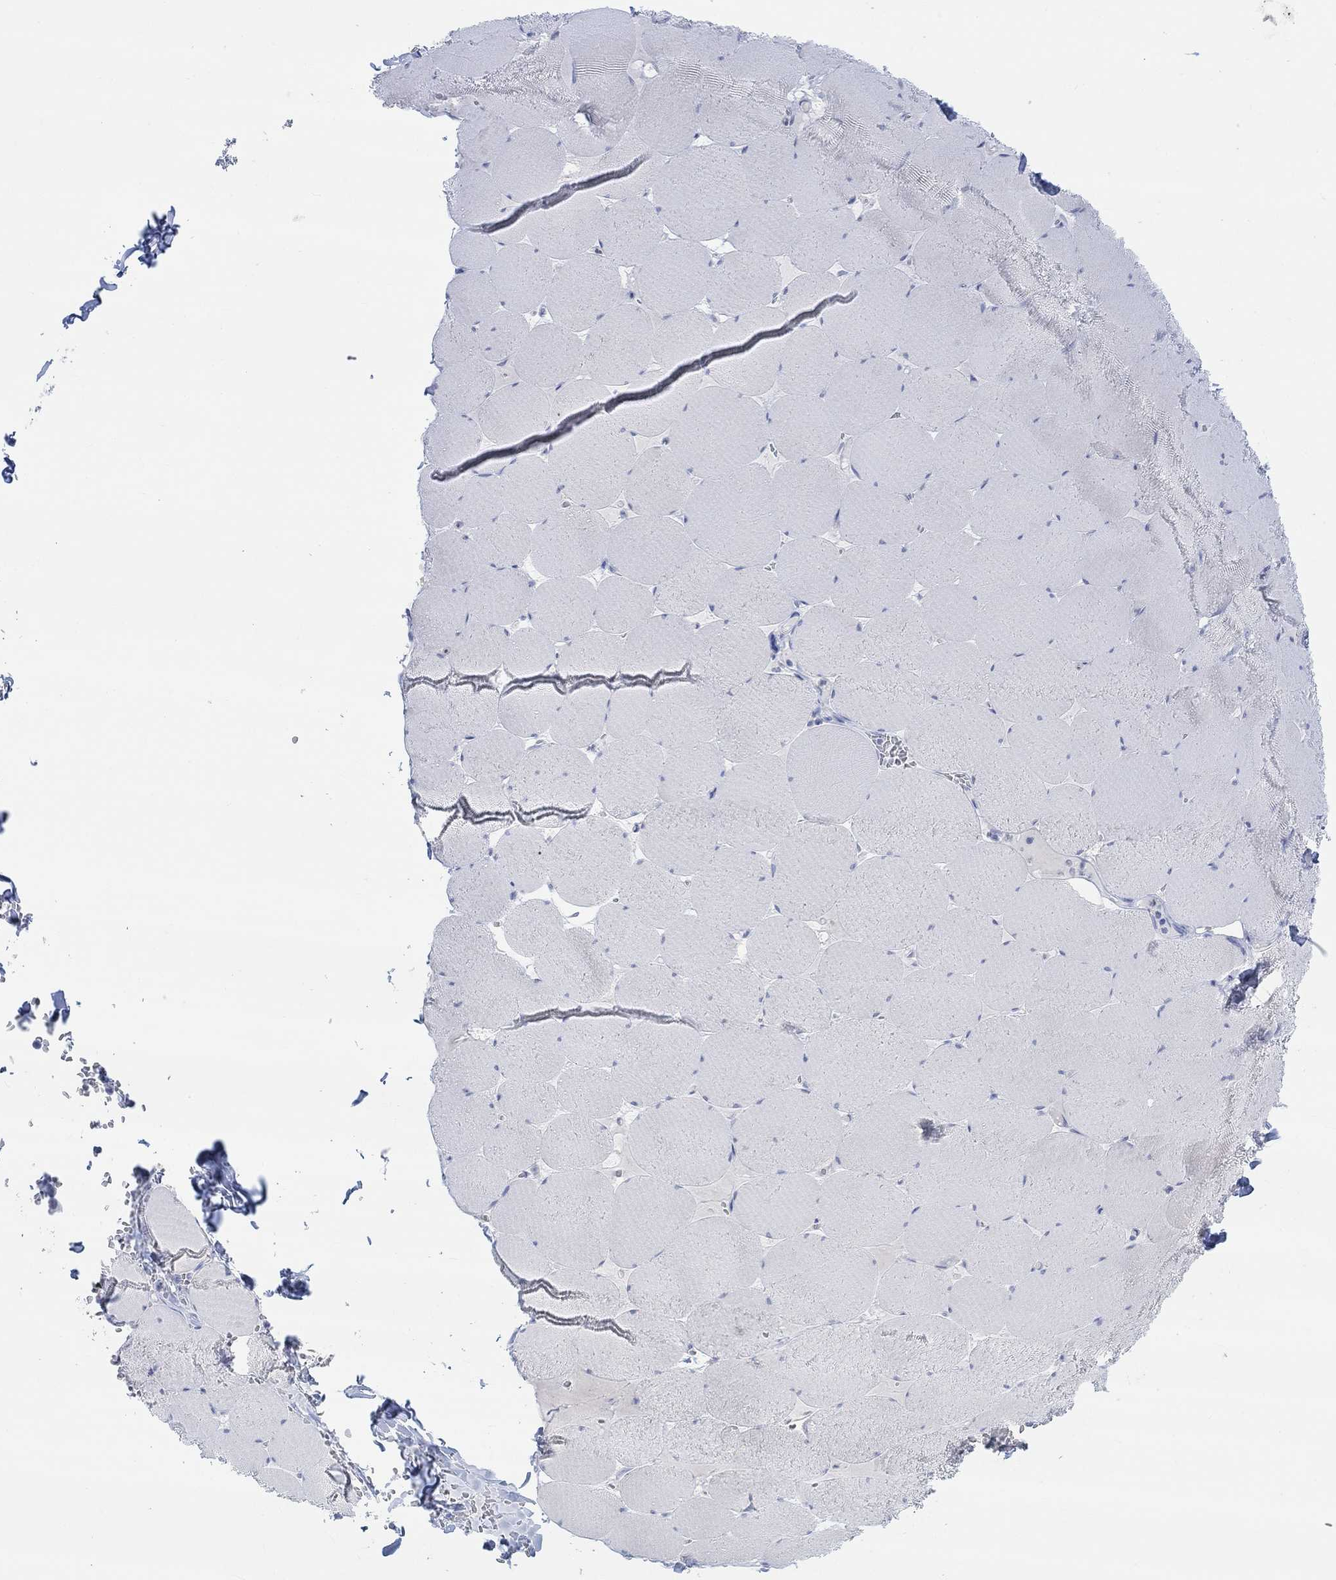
{"staining": {"intensity": "negative", "quantity": "none", "location": "none"}, "tissue": "skeletal muscle", "cell_type": "Myocytes", "image_type": "normal", "snomed": [{"axis": "morphology", "description": "Normal tissue, NOS"}, {"axis": "morphology", "description": "Malignant melanoma, Metastatic site"}, {"axis": "topography", "description": "Skeletal muscle"}], "caption": "Benign skeletal muscle was stained to show a protein in brown. There is no significant expression in myocytes. The staining was performed using DAB to visualize the protein expression in brown, while the nuclei were stained in blue with hematoxylin (Magnification: 20x).", "gene": "AK8", "patient": {"sex": "male", "age": 50}}